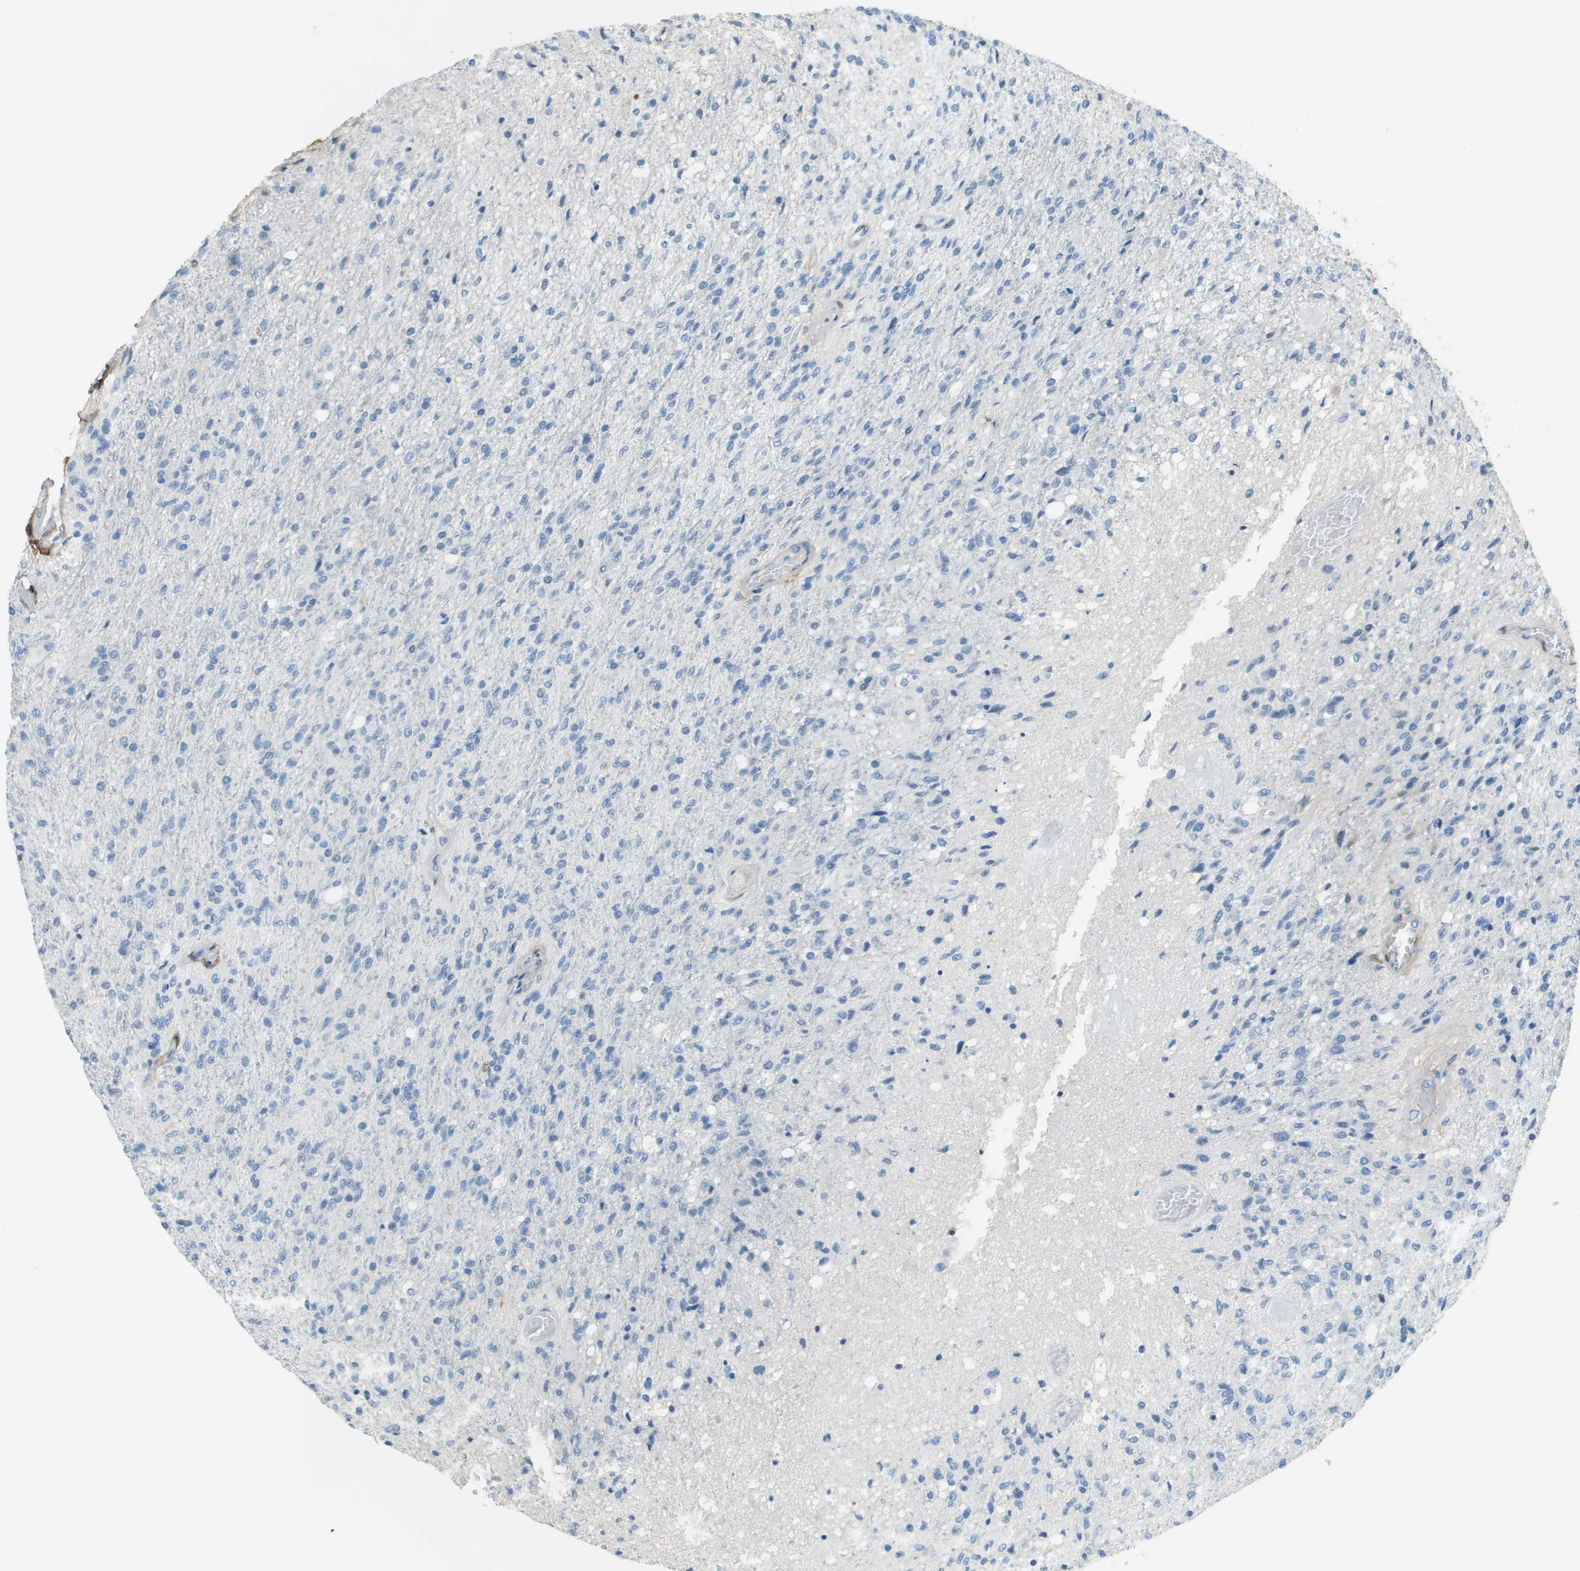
{"staining": {"intensity": "negative", "quantity": "none", "location": "none"}, "tissue": "glioma", "cell_type": "Tumor cells", "image_type": "cancer", "snomed": [{"axis": "morphology", "description": "Normal tissue, NOS"}, {"axis": "morphology", "description": "Glioma, malignant, High grade"}, {"axis": "topography", "description": "Cerebral cortex"}], "caption": "Tumor cells are negative for protein expression in human glioma.", "gene": "DCN", "patient": {"sex": "male", "age": 77}}